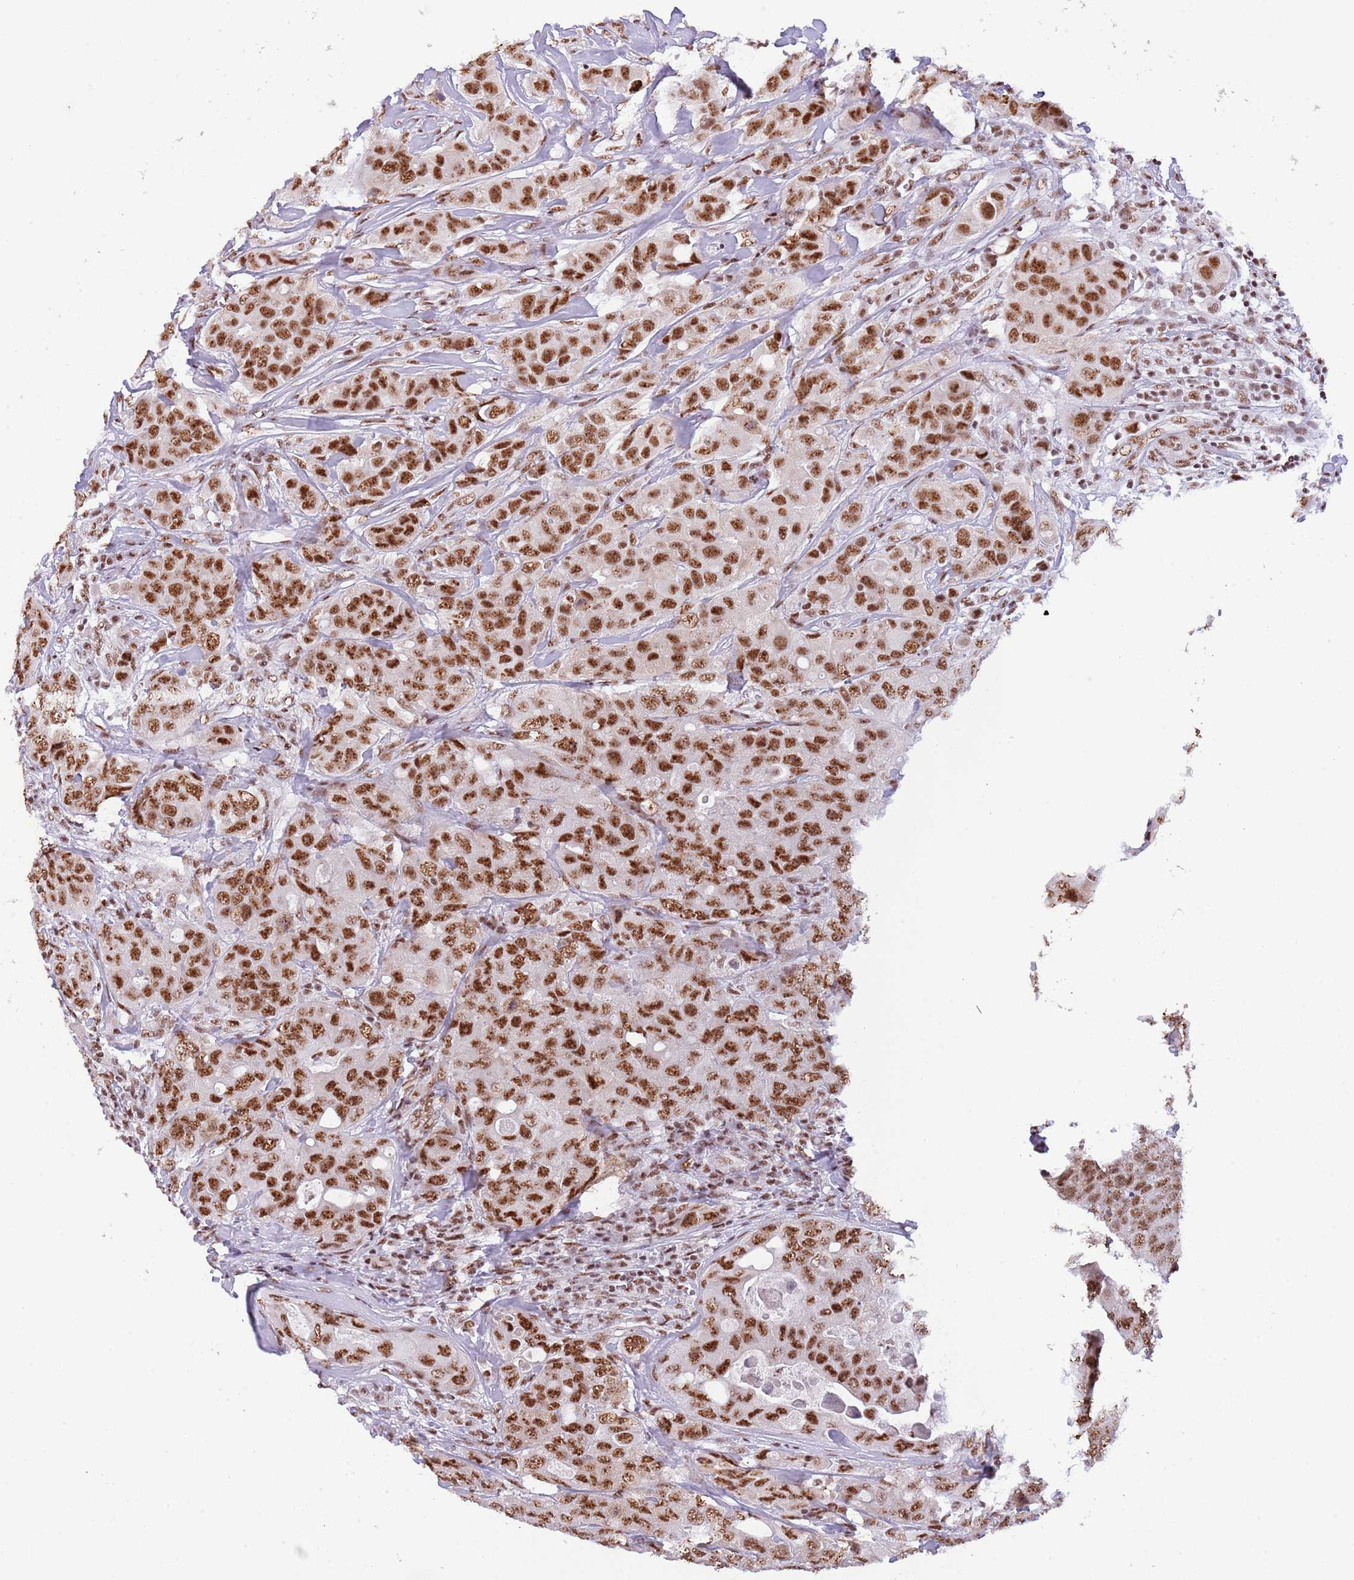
{"staining": {"intensity": "strong", "quantity": ">75%", "location": "nuclear"}, "tissue": "breast cancer", "cell_type": "Tumor cells", "image_type": "cancer", "snomed": [{"axis": "morphology", "description": "Duct carcinoma"}, {"axis": "topography", "description": "Breast"}], "caption": "Protein expression analysis of infiltrating ductal carcinoma (breast) displays strong nuclear staining in approximately >75% of tumor cells.", "gene": "SF3A2", "patient": {"sex": "female", "age": 43}}